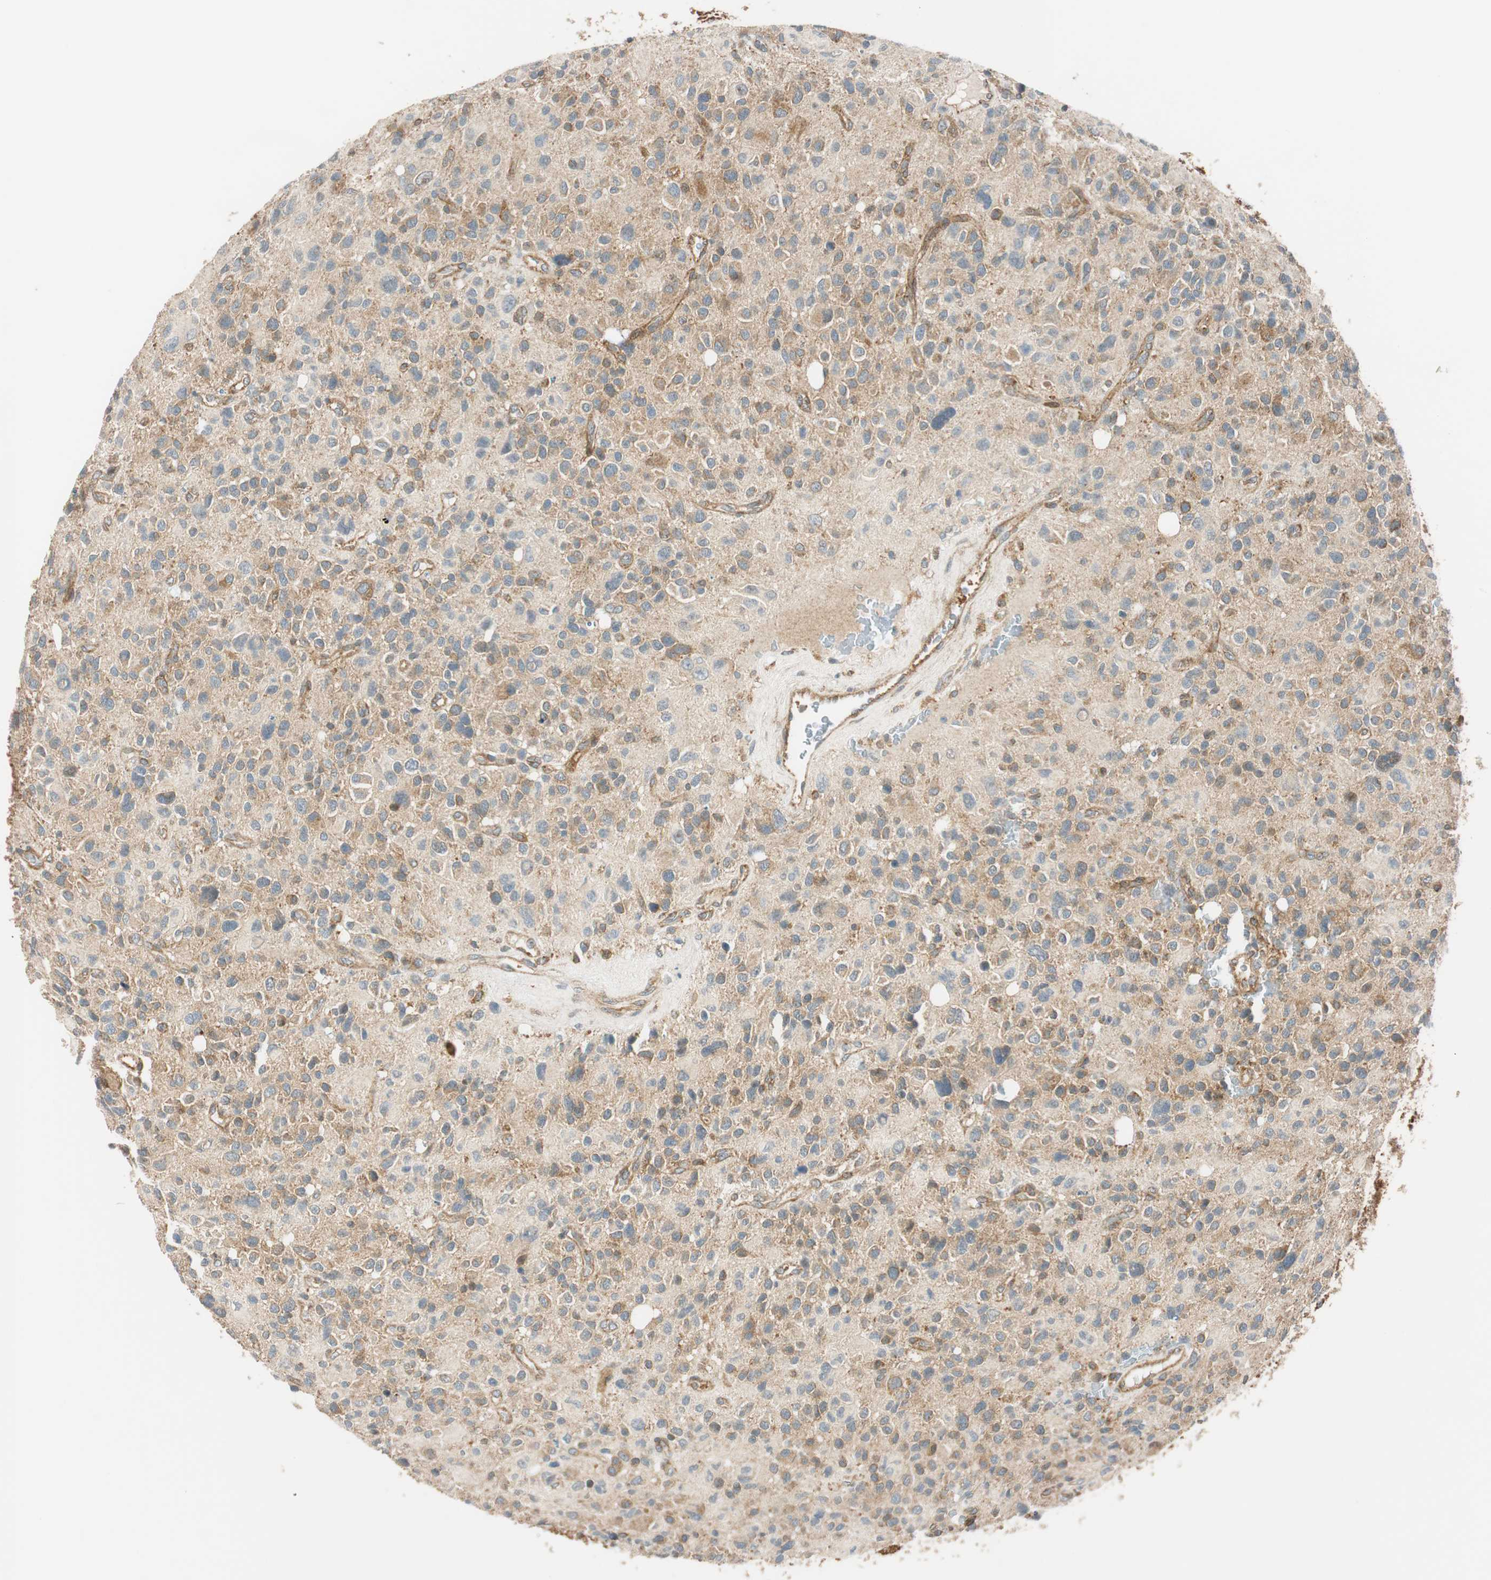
{"staining": {"intensity": "moderate", "quantity": "<25%", "location": "cytoplasmic/membranous"}, "tissue": "glioma", "cell_type": "Tumor cells", "image_type": "cancer", "snomed": [{"axis": "morphology", "description": "Glioma, malignant, High grade"}, {"axis": "topography", "description": "Brain"}], "caption": "This image shows malignant high-grade glioma stained with IHC to label a protein in brown. The cytoplasmic/membranous of tumor cells show moderate positivity for the protein. Nuclei are counter-stained blue.", "gene": "ABI1", "patient": {"sex": "male", "age": 48}}